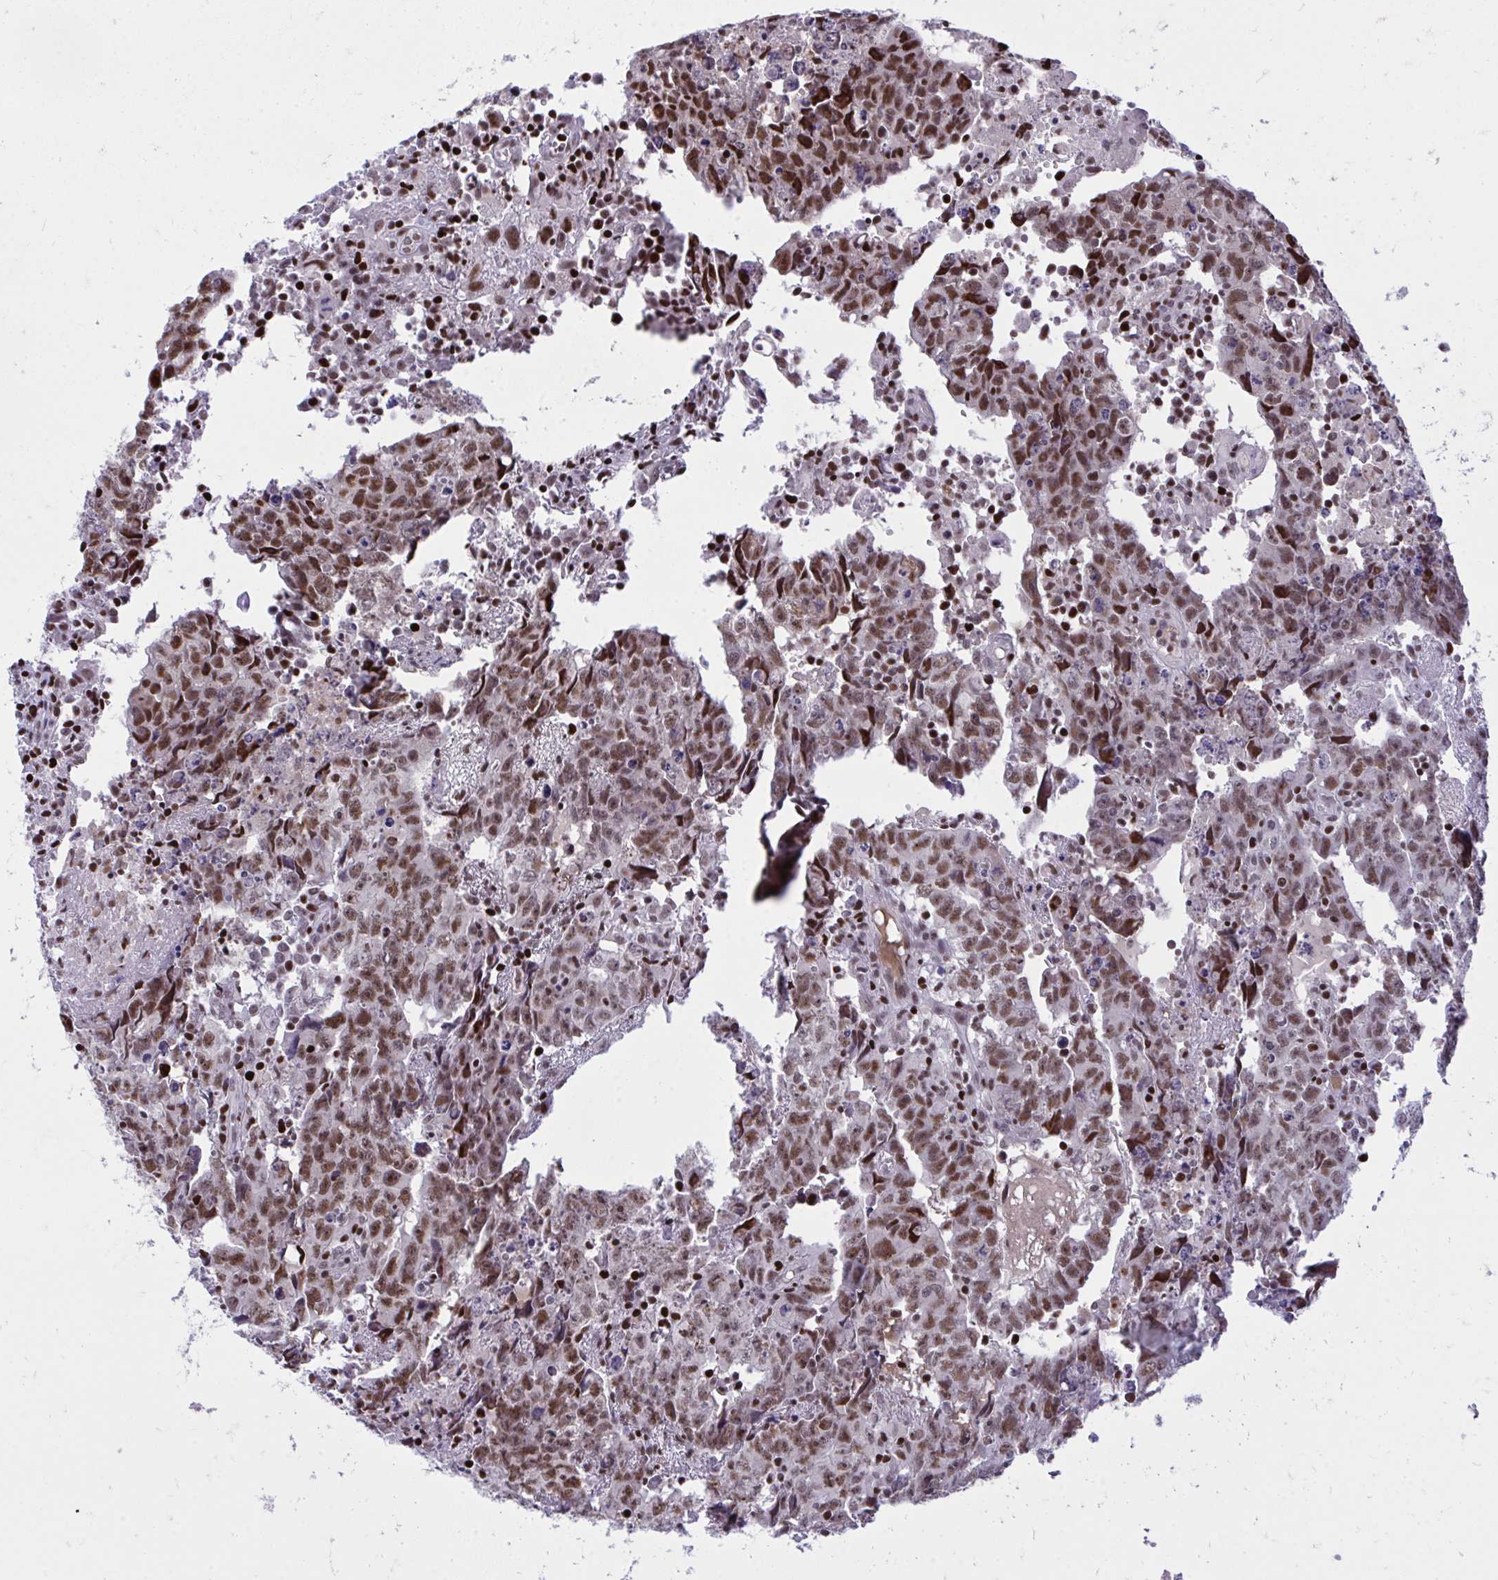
{"staining": {"intensity": "moderate", "quantity": ">75%", "location": "nuclear"}, "tissue": "testis cancer", "cell_type": "Tumor cells", "image_type": "cancer", "snomed": [{"axis": "morphology", "description": "Carcinoma, Embryonal, NOS"}, {"axis": "topography", "description": "Testis"}], "caption": "A micrograph showing moderate nuclear expression in approximately >75% of tumor cells in embryonal carcinoma (testis), as visualized by brown immunohistochemical staining.", "gene": "C14orf39", "patient": {"sex": "male", "age": 22}}